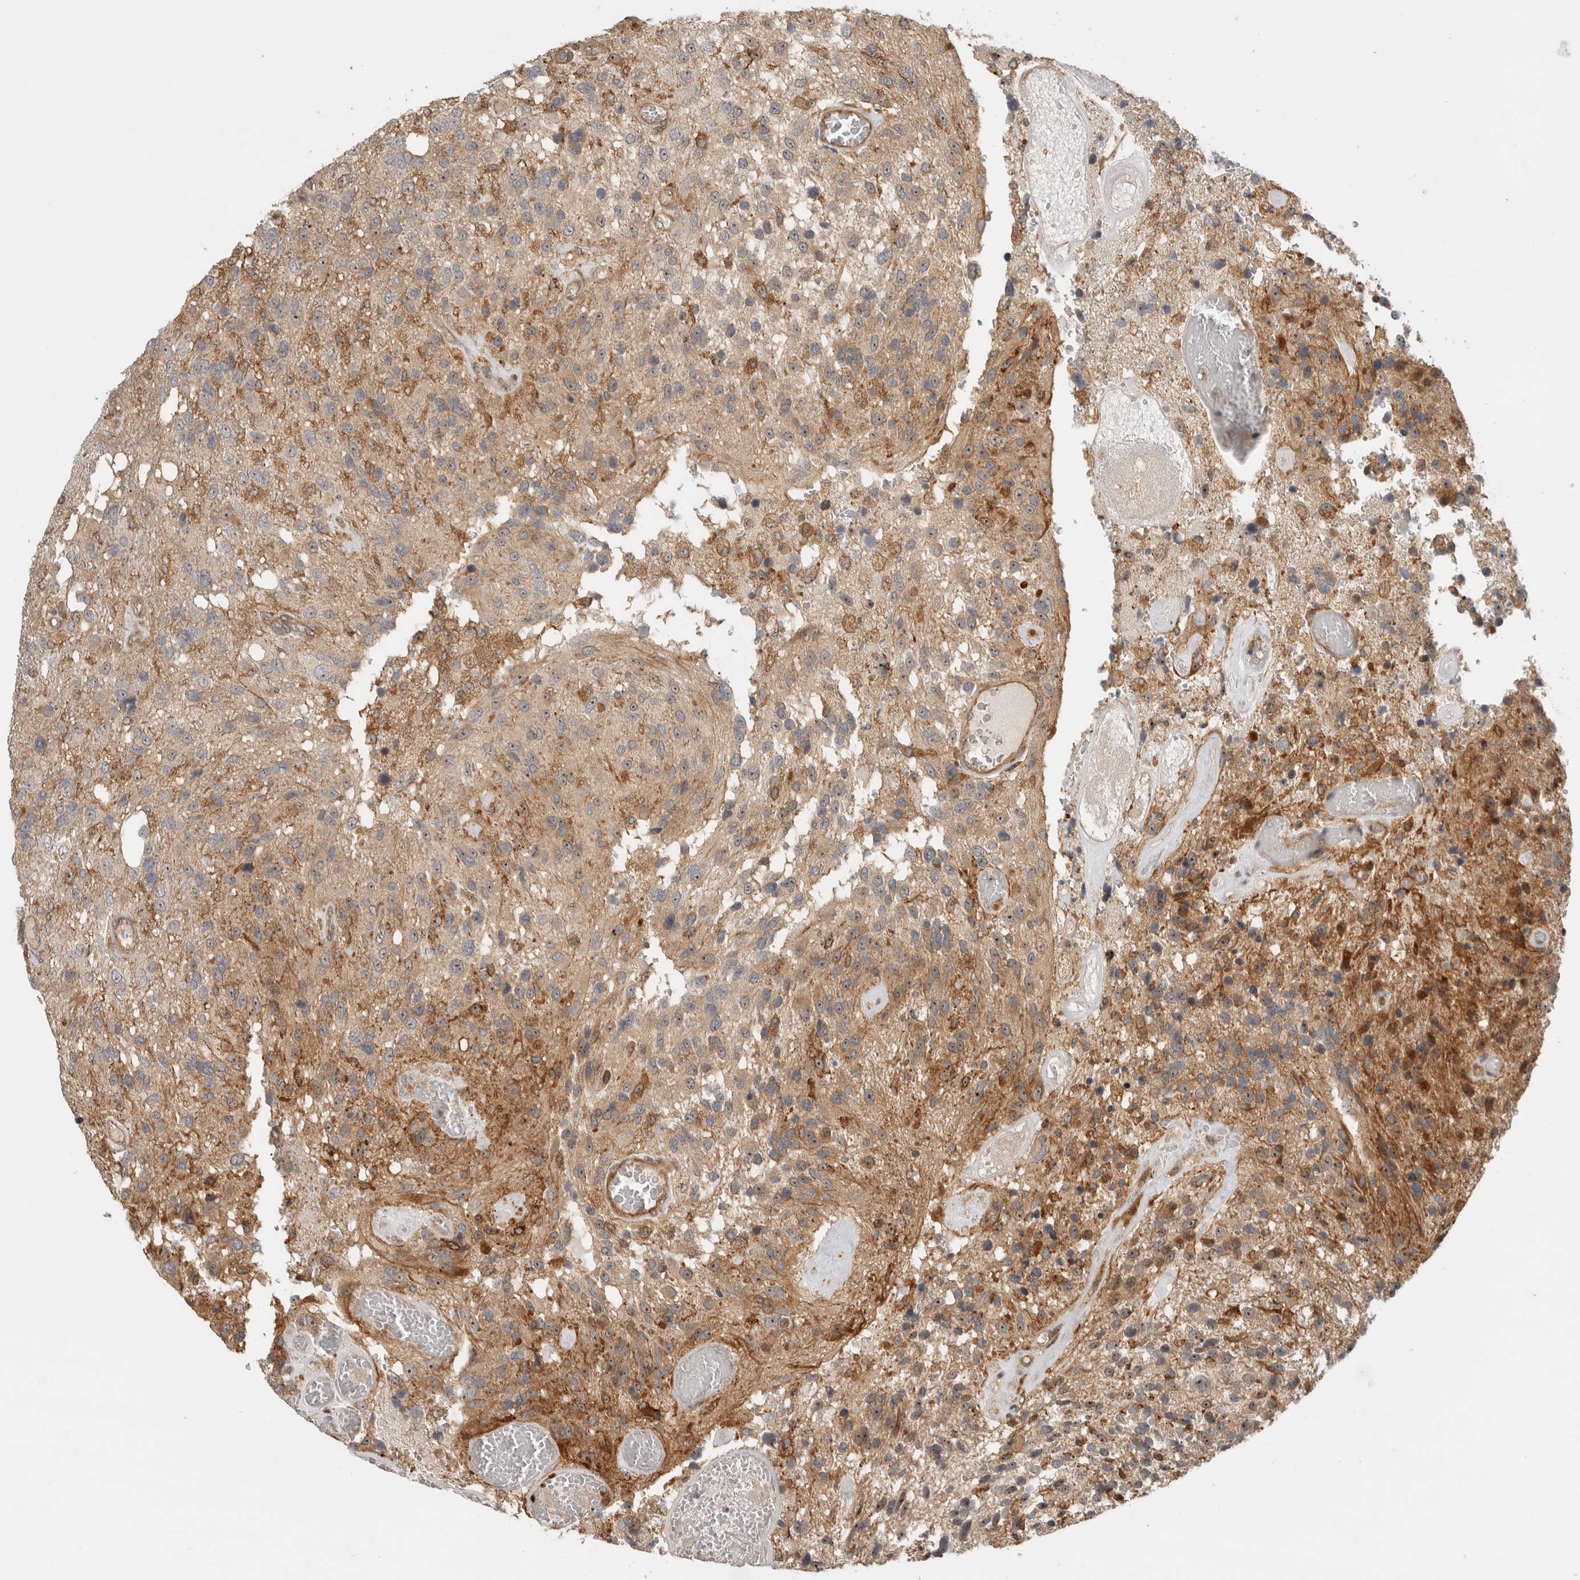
{"staining": {"intensity": "moderate", "quantity": "25%-75%", "location": "cytoplasmic/membranous,nuclear"}, "tissue": "glioma", "cell_type": "Tumor cells", "image_type": "cancer", "snomed": [{"axis": "morphology", "description": "Glioma, malignant, High grade"}, {"axis": "topography", "description": "Brain"}], "caption": "There is medium levels of moderate cytoplasmic/membranous and nuclear positivity in tumor cells of malignant glioma (high-grade), as demonstrated by immunohistochemical staining (brown color).", "gene": "WASF2", "patient": {"sex": "female", "age": 58}}